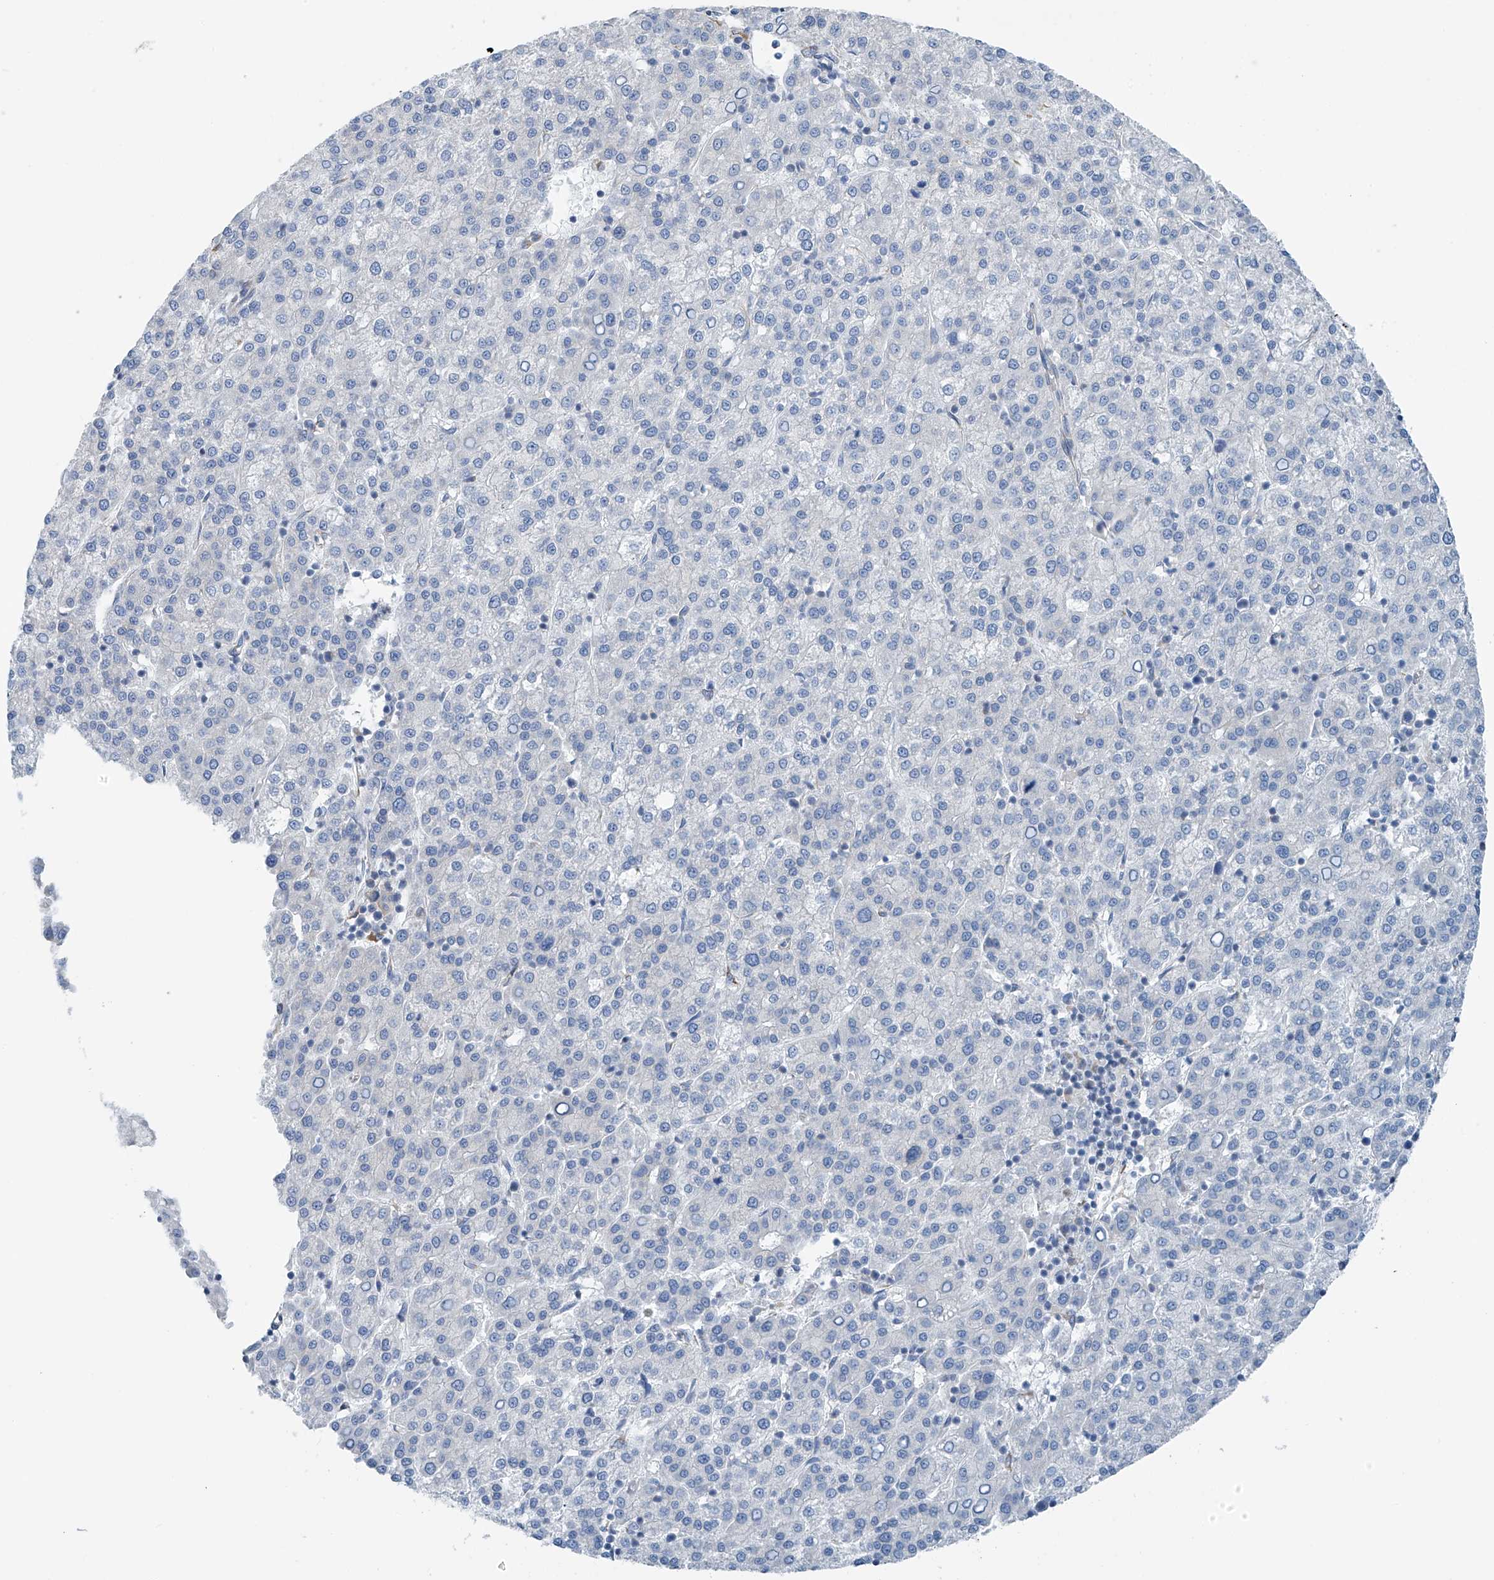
{"staining": {"intensity": "negative", "quantity": "none", "location": "none"}, "tissue": "liver cancer", "cell_type": "Tumor cells", "image_type": "cancer", "snomed": [{"axis": "morphology", "description": "Carcinoma, Hepatocellular, NOS"}, {"axis": "topography", "description": "Liver"}], "caption": "IHC of human liver cancer (hepatocellular carcinoma) exhibits no staining in tumor cells. The staining is performed using DAB brown chromogen with nuclei counter-stained in using hematoxylin.", "gene": "RCN2", "patient": {"sex": "female", "age": 58}}